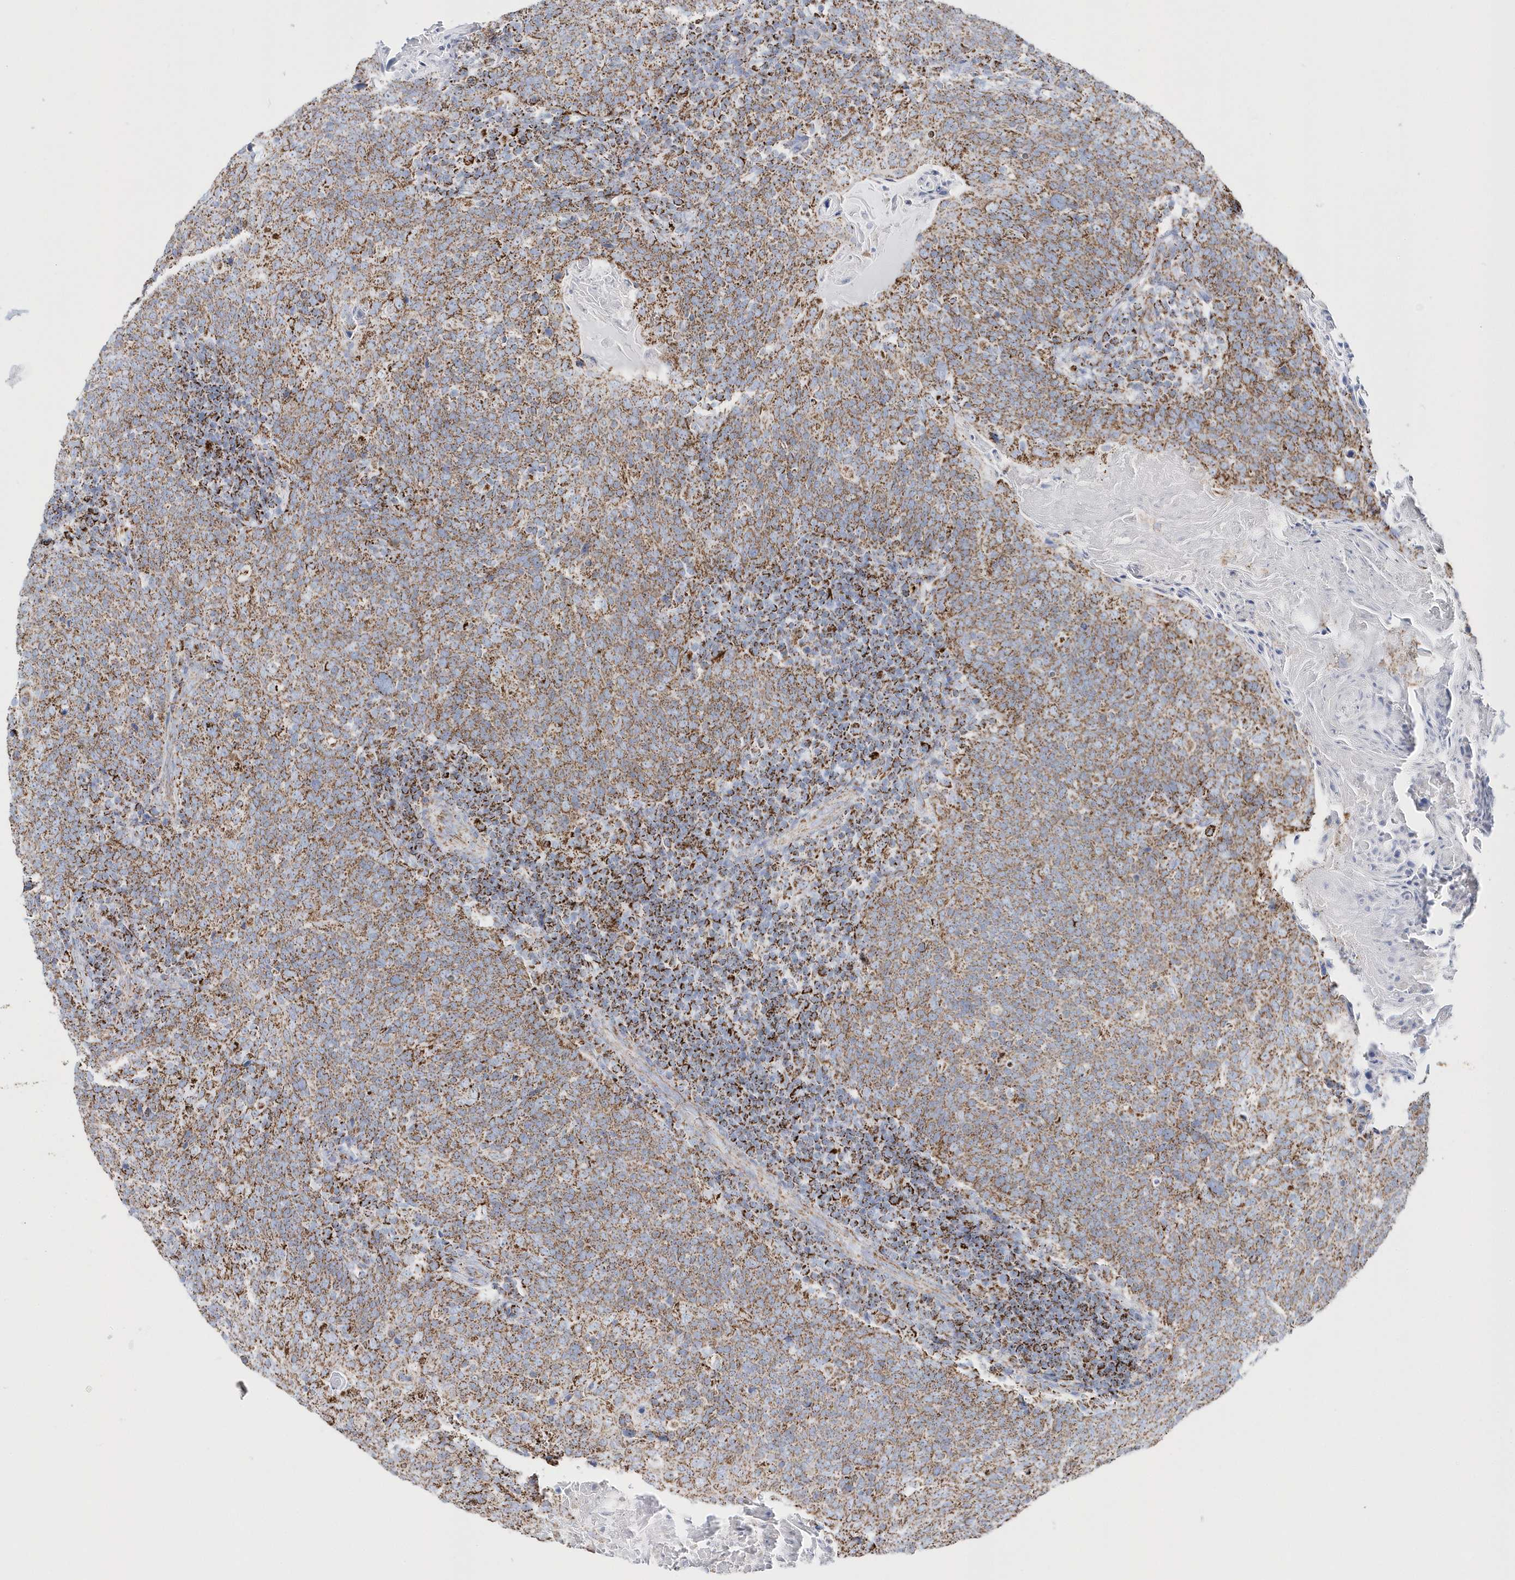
{"staining": {"intensity": "moderate", "quantity": ">75%", "location": "cytoplasmic/membranous"}, "tissue": "head and neck cancer", "cell_type": "Tumor cells", "image_type": "cancer", "snomed": [{"axis": "morphology", "description": "Squamous cell carcinoma, NOS"}, {"axis": "morphology", "description": "Squamous cell carcinoma, metastatic, NOS"}, {"axis": "topography", "description": "Lymph node"}, {"axis": "topography", "description": "Head-Neck"}], "caption": "The image demonstrates immunohistochemical staining of head and neck cancer (metastatic squamous cell carcinoma). There is moderate cytoplasmic/membranous staining is identified in about >75% of tumor cells. (brown staining indicates protein expression, while blue staining denotes nuclei).", "gene": "TMCO6", "patient": {"sex": "male", "age": 62}}